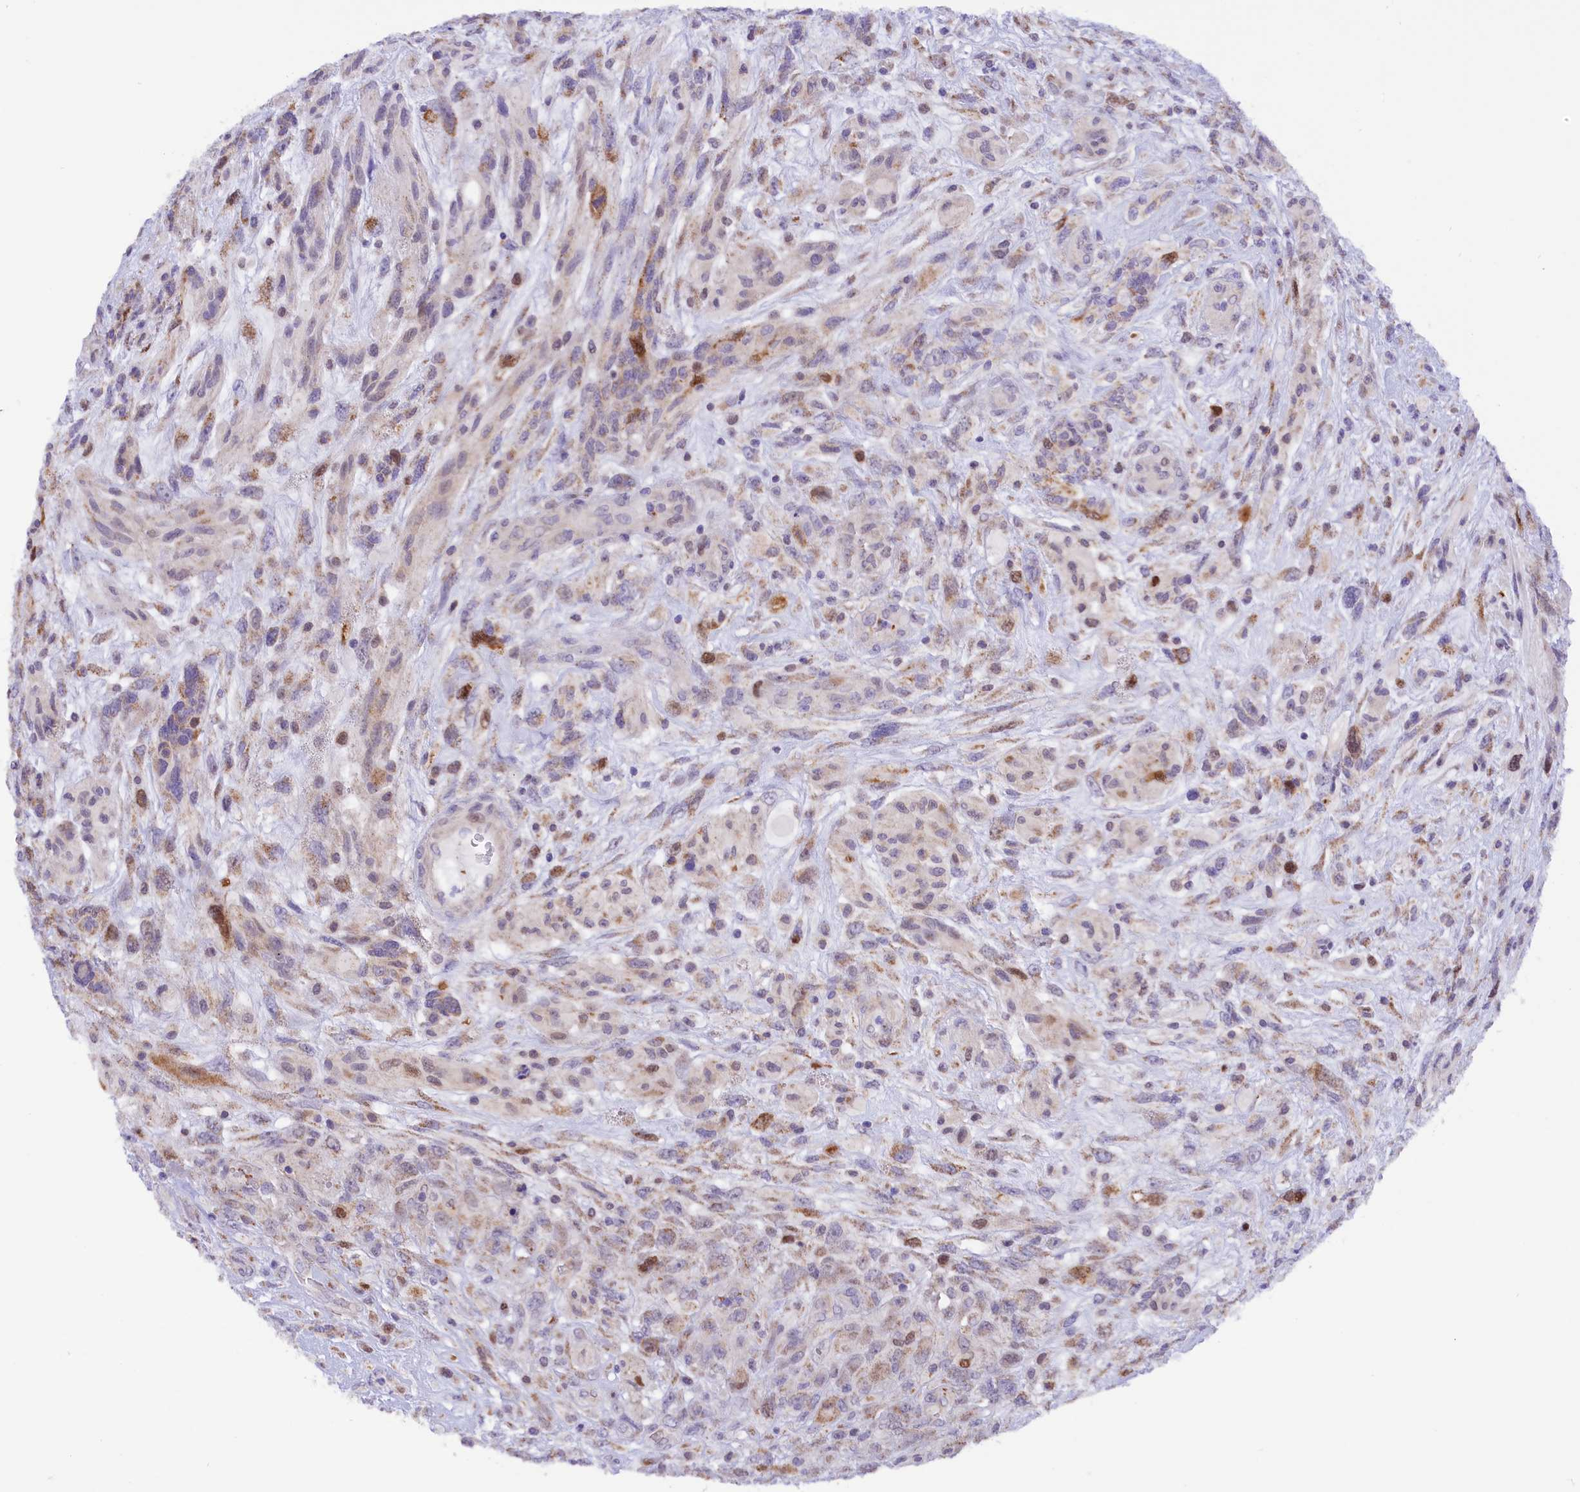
{"staining": {"intensity": "negative", "quantity": "none", "location": "none"}, "tissue": "glioma", "cell_type": "Tumor cells", "image_type": "cancer", "snomed": [{"axis": "morphology", "description": "Glioma, malignant, High grade"}, {"axis": "topography", "description": "Brain"}], "caption": "Human glioma stained for a protein using IHC displays no positivity in tumor cells.", "gene": "PKIA", "patient": {"sex": "male", "age": 61}}